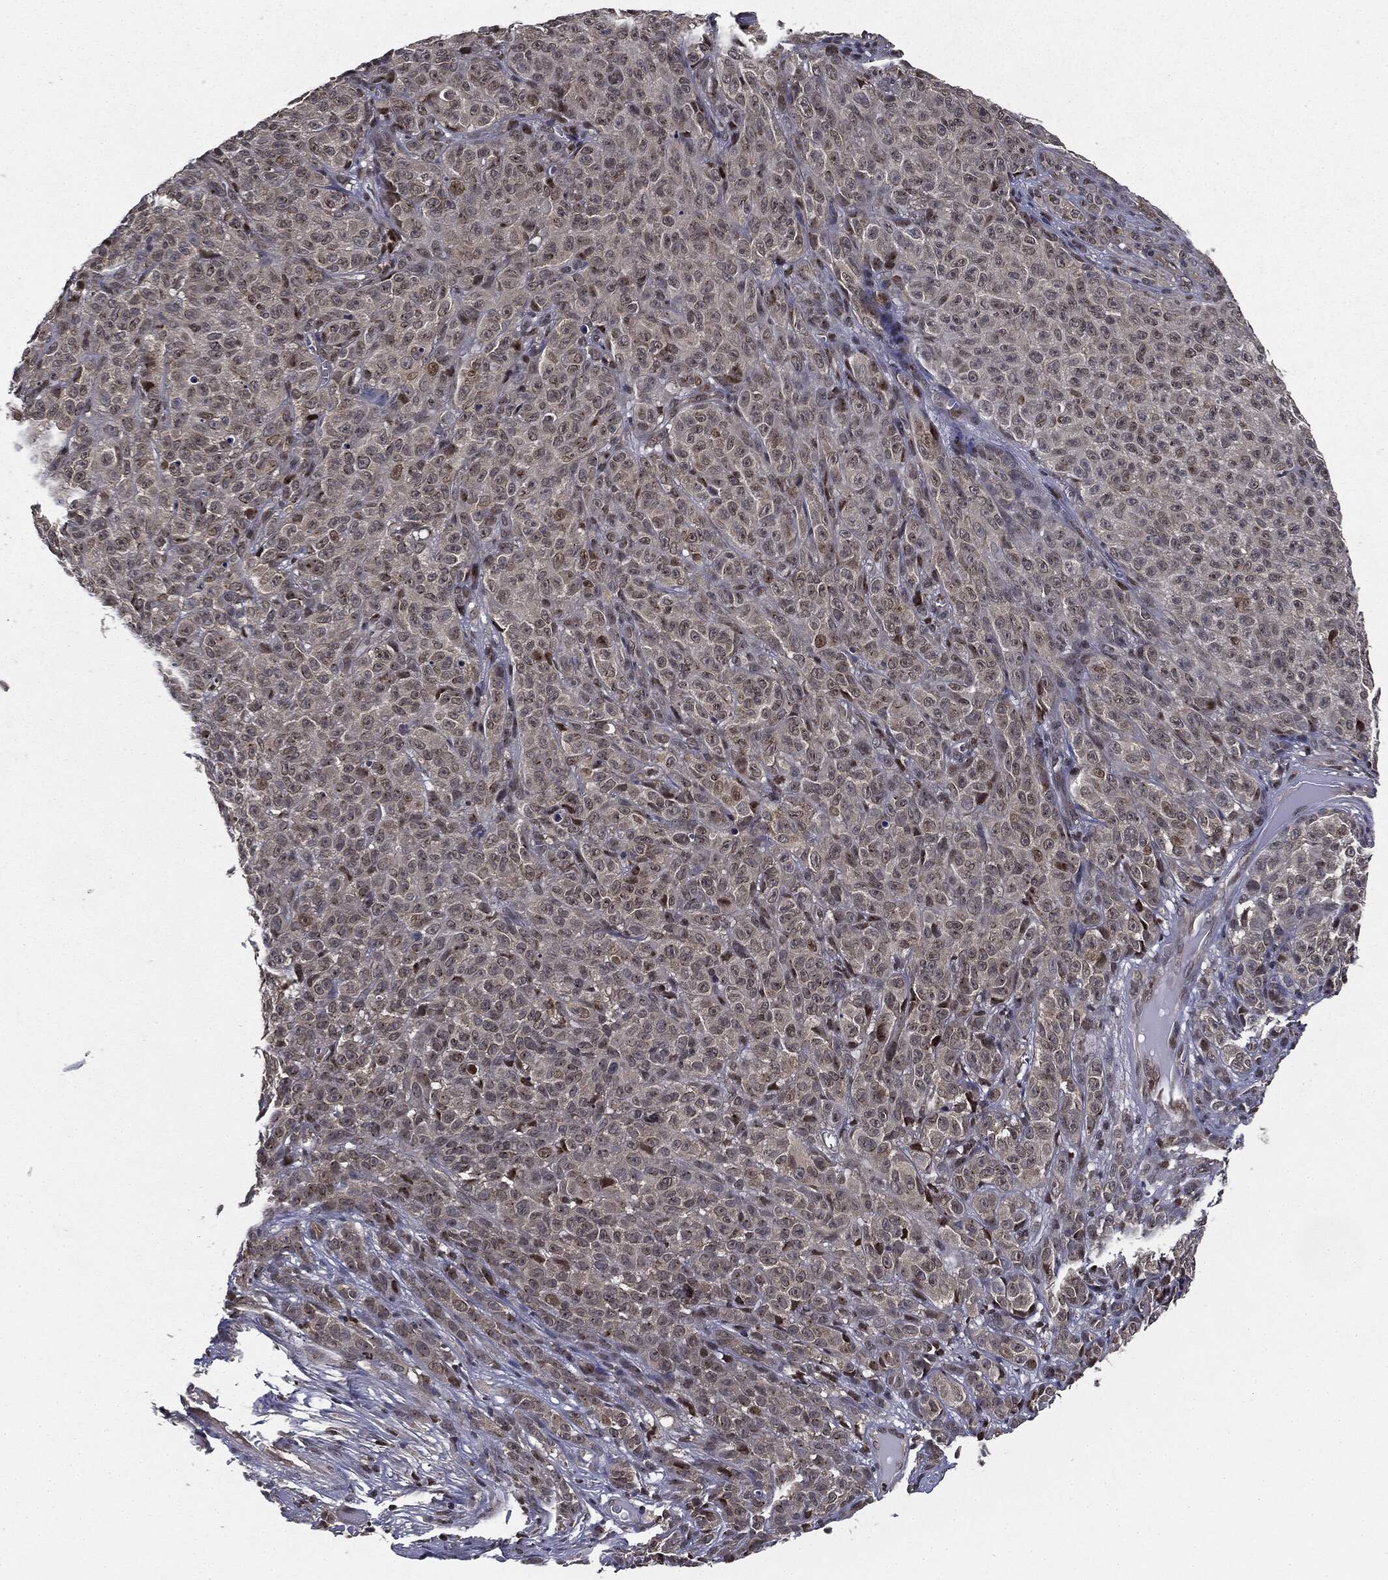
{"staining": {"intensity": "moderate", "quantity": "<25%", "location": "nuclear"}, "tissue": "melanoma", "cell_type": "Tumor cells", "image_type": "cancer", "snomed": [{"axis": "morphology", "description": "Malignant melanoma, NOS"}, {"axis": "topography", "description": "Skin"}], "caption": "An image showing moderate nuclear positivity in approximately <25% of tumor cells in melanoma, as visualized by brown immunohistochemical staining.", "gene": "TBC1D22A", "patient": {"sex": "female", "age": 82}}